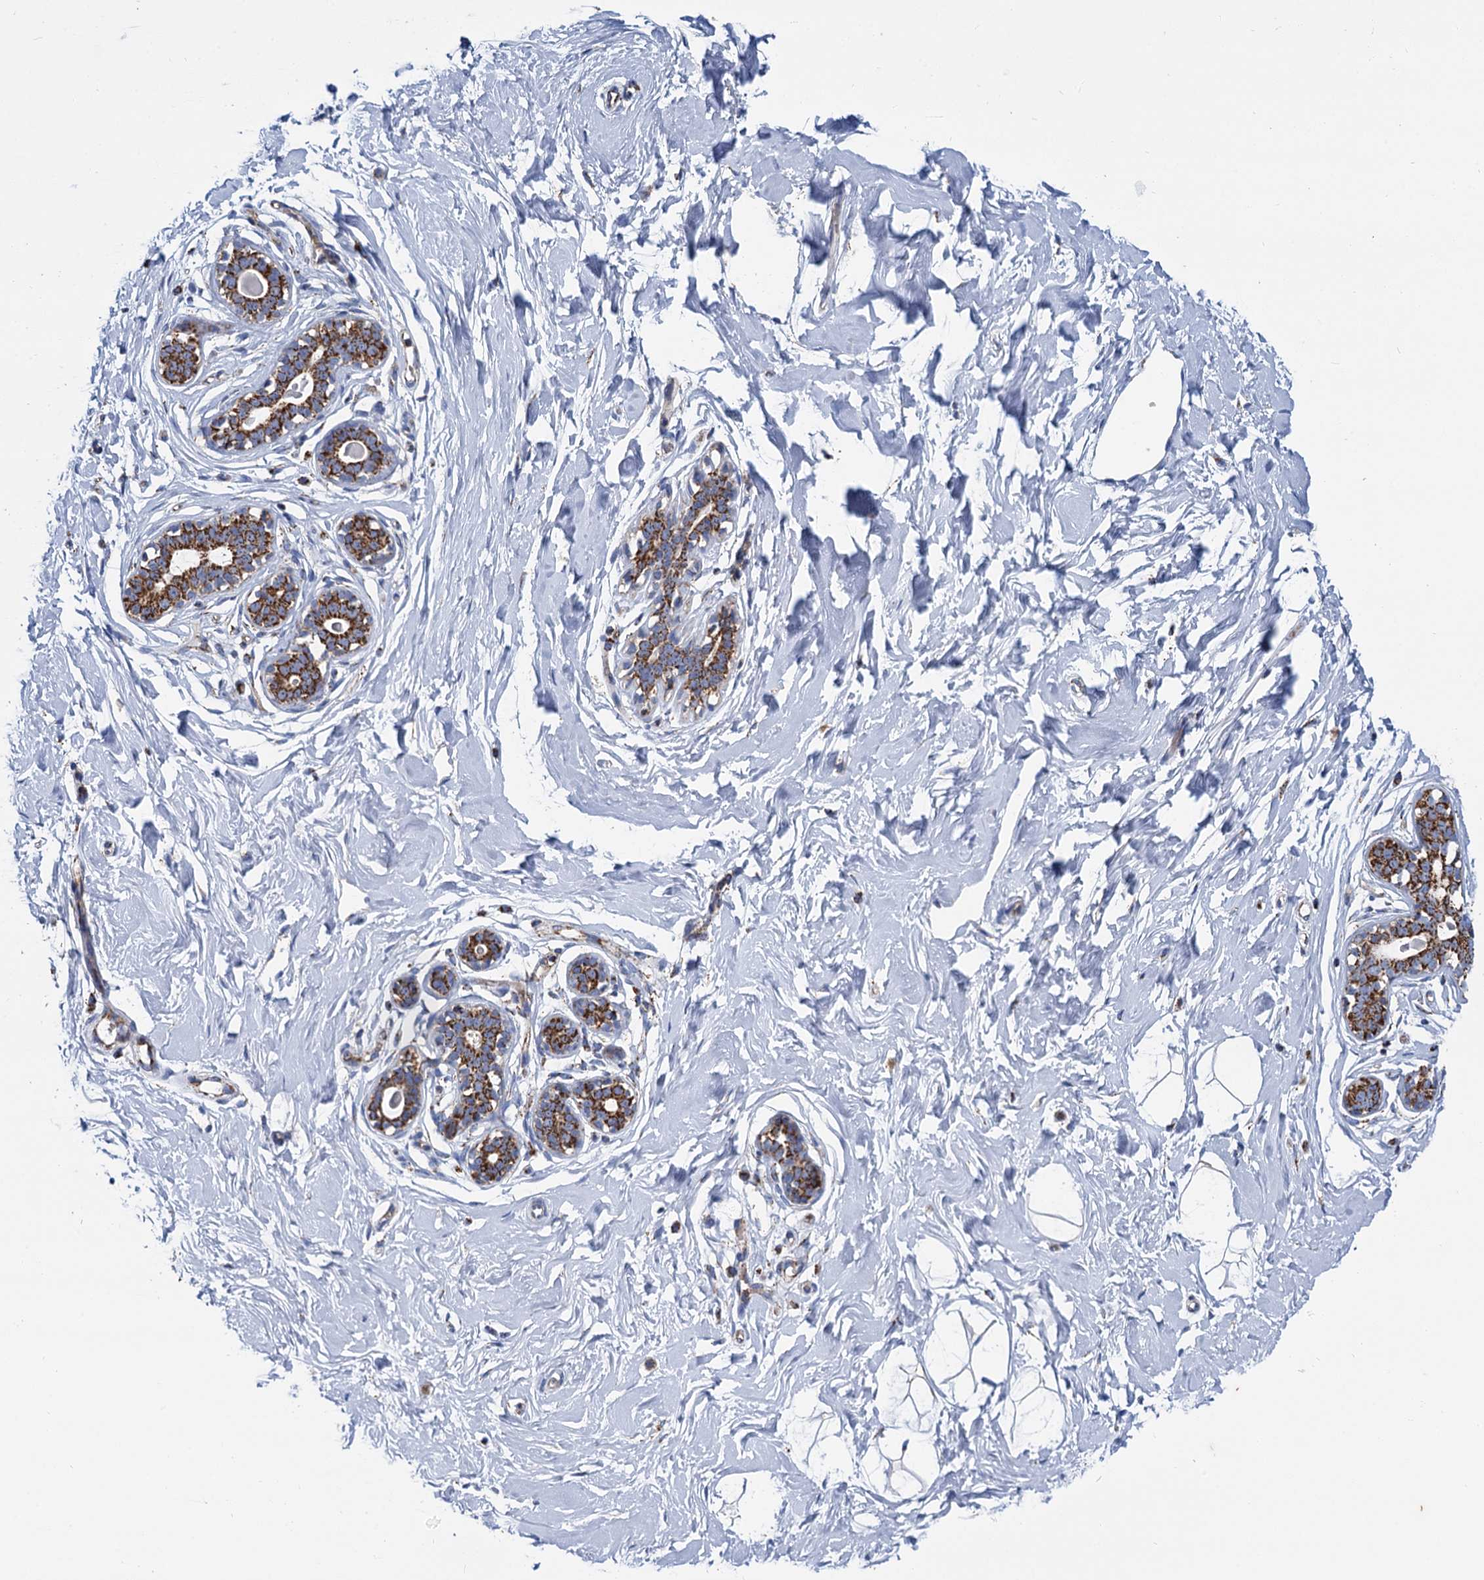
{"staining": {"intensity": "moderate", "quantity": "<25%", "location": "cytoplasmic/membranous"}, "tissue": "breast", "cell_type": "Adipocytes", "image_type": "normal", "snomed": [{"axis": "morphology", "description": "Normal tissue, NOS"}, {"axis": "morphology", "description": "Adenoma, NOS"}, {"axis": "topography", "description": "Breast"}], "caption": "Adipocytes show low levels of moderate cytoplasmic/membranous staining in about <25% of cells in unremarkable human breast. The staining was performed using DAB (3,3'-diaminobenzidine), with brown indicating positive protein expression. Nuclei are stained blue with hematoxylin.", "gene": "CCP110", "patient": {"sex": "female", "age": 23}}